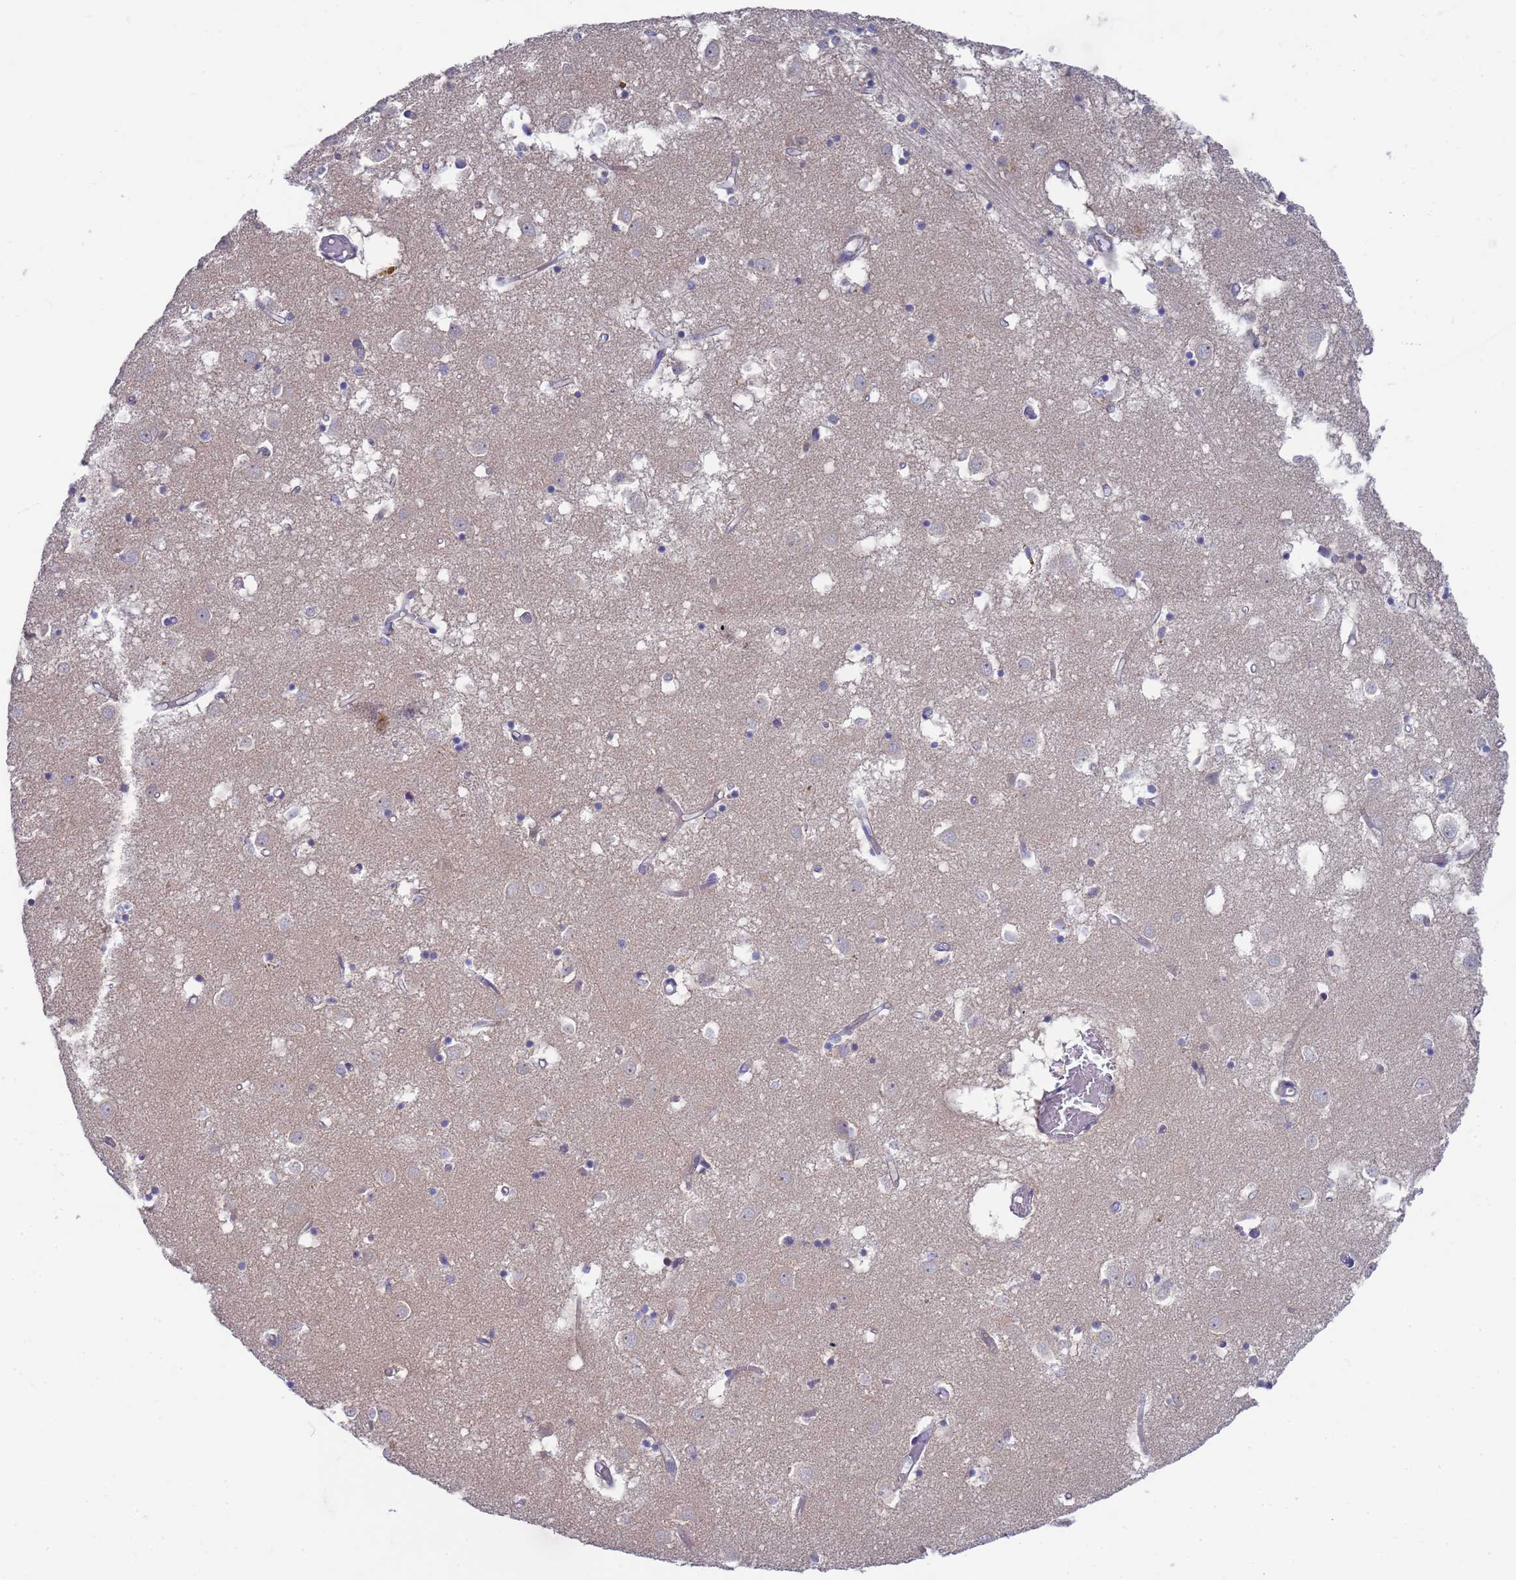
{"staining": {"intensity": "weak", "quantity": "<25%", "location": "cytoplasmic/membranous"}, "tissue": "caudate", "cell_type": "Glial cells", "image_type": "normal", "snomed": [{"axis": "morphology", "description": "Normal tissue, NOS"}, {"axis": "topography", "description": "Lateral ventricle wall"}], "caption": "IHC photomicrograph of normal human caudate stained for a protein (brown), which exhibits no expression in glial cells.", "gene": "ENOSF1", "patient": {"sex": "male", "age": 70}}